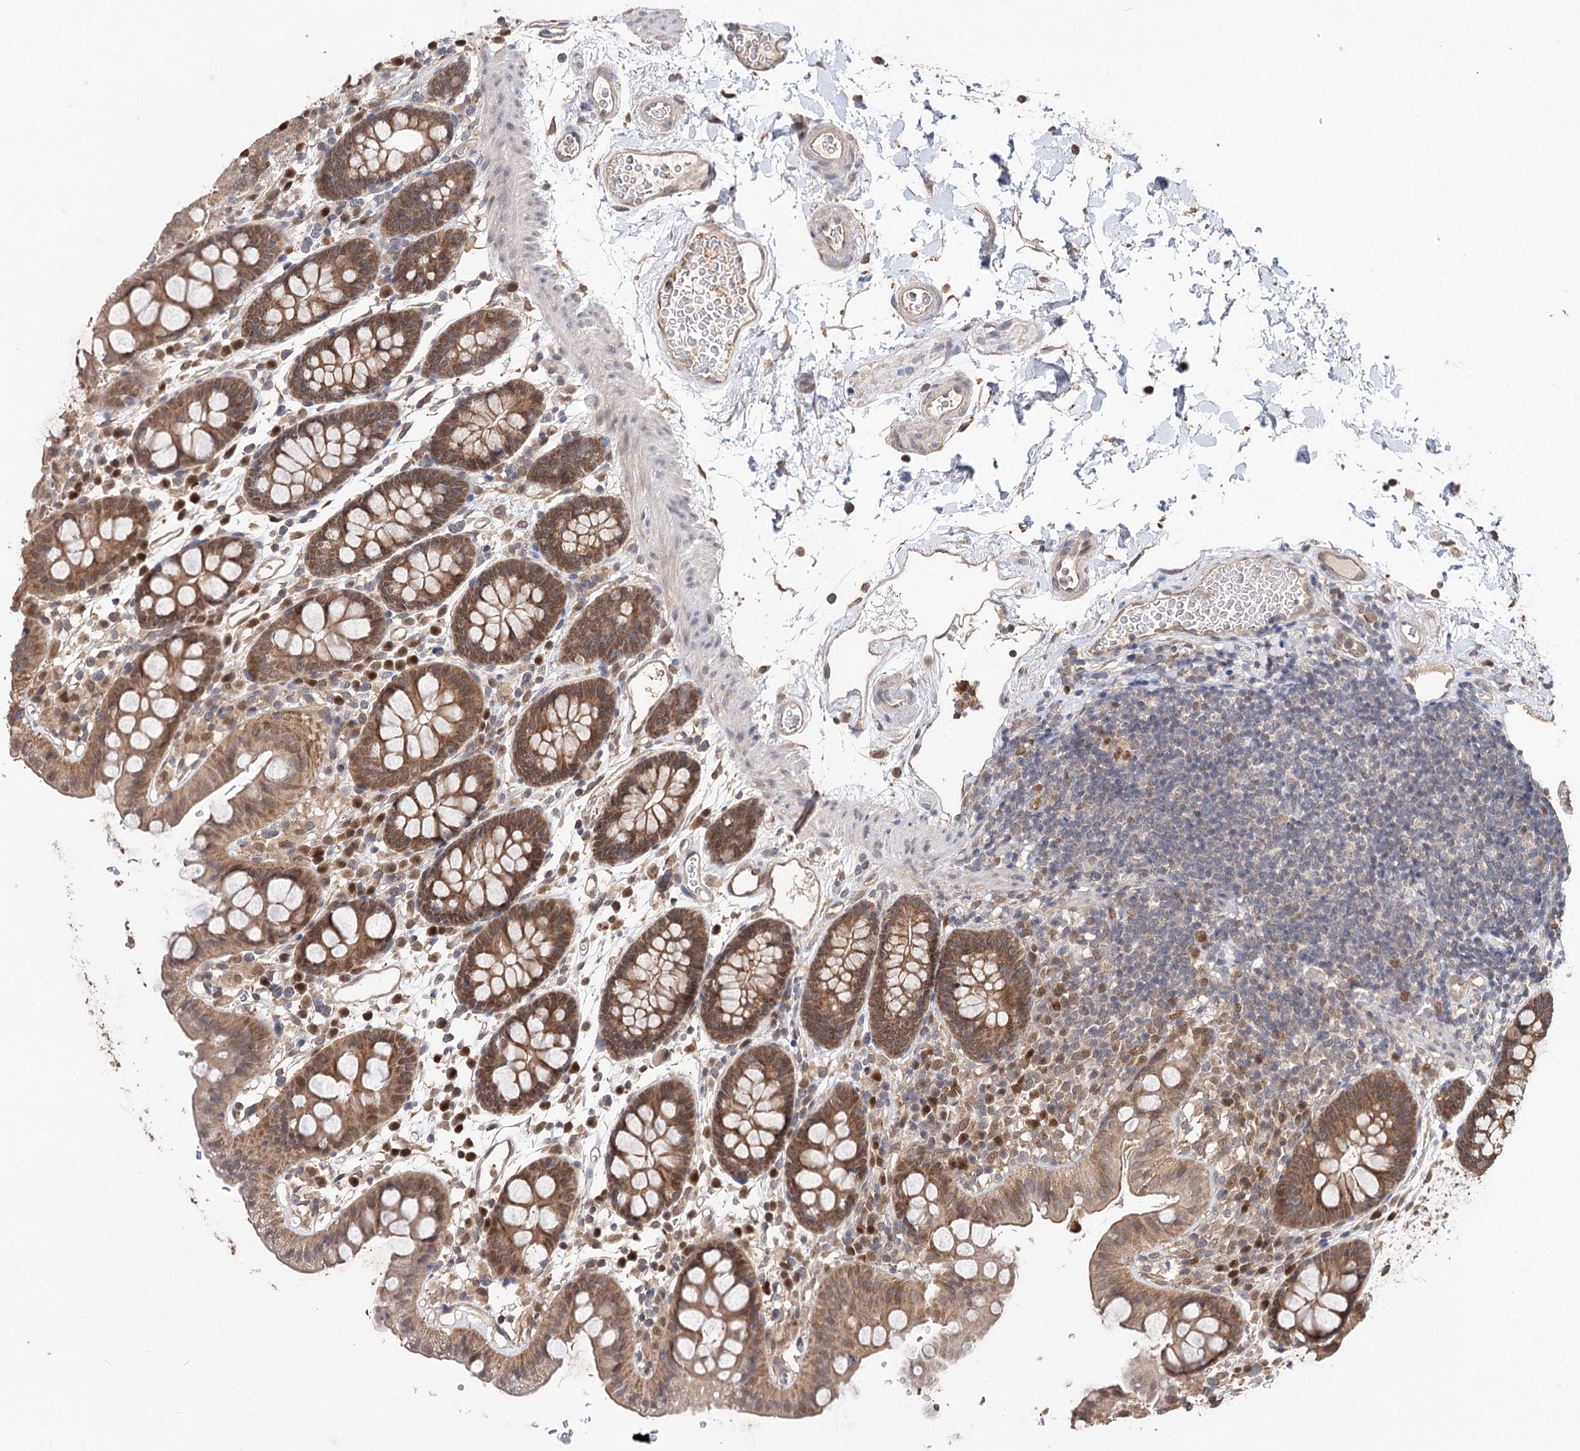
{"staining": {"intensity": "weak", "quantity": ">75%", "location": "cytoplasmic/membranous"}, "tissue": "colon", "cell_type": "Endothelial cells", "image_type": "normal", "snomed": [{"axis": "morphology", "description": "Normal tissue, NOS"}, {"axis": "topography", "description": "Colon"}], "caption": "This micrograph exhibits unremarkable colon stained with immunohistochemistry to label a protein in brown. The cytoplasmic/membranous of endothelial cells show weak positivity for the protein. Nuclei are counter-stained blue.", "gene": "NOPCHAP1", "patient": {"sex": "male", "age": 75}}